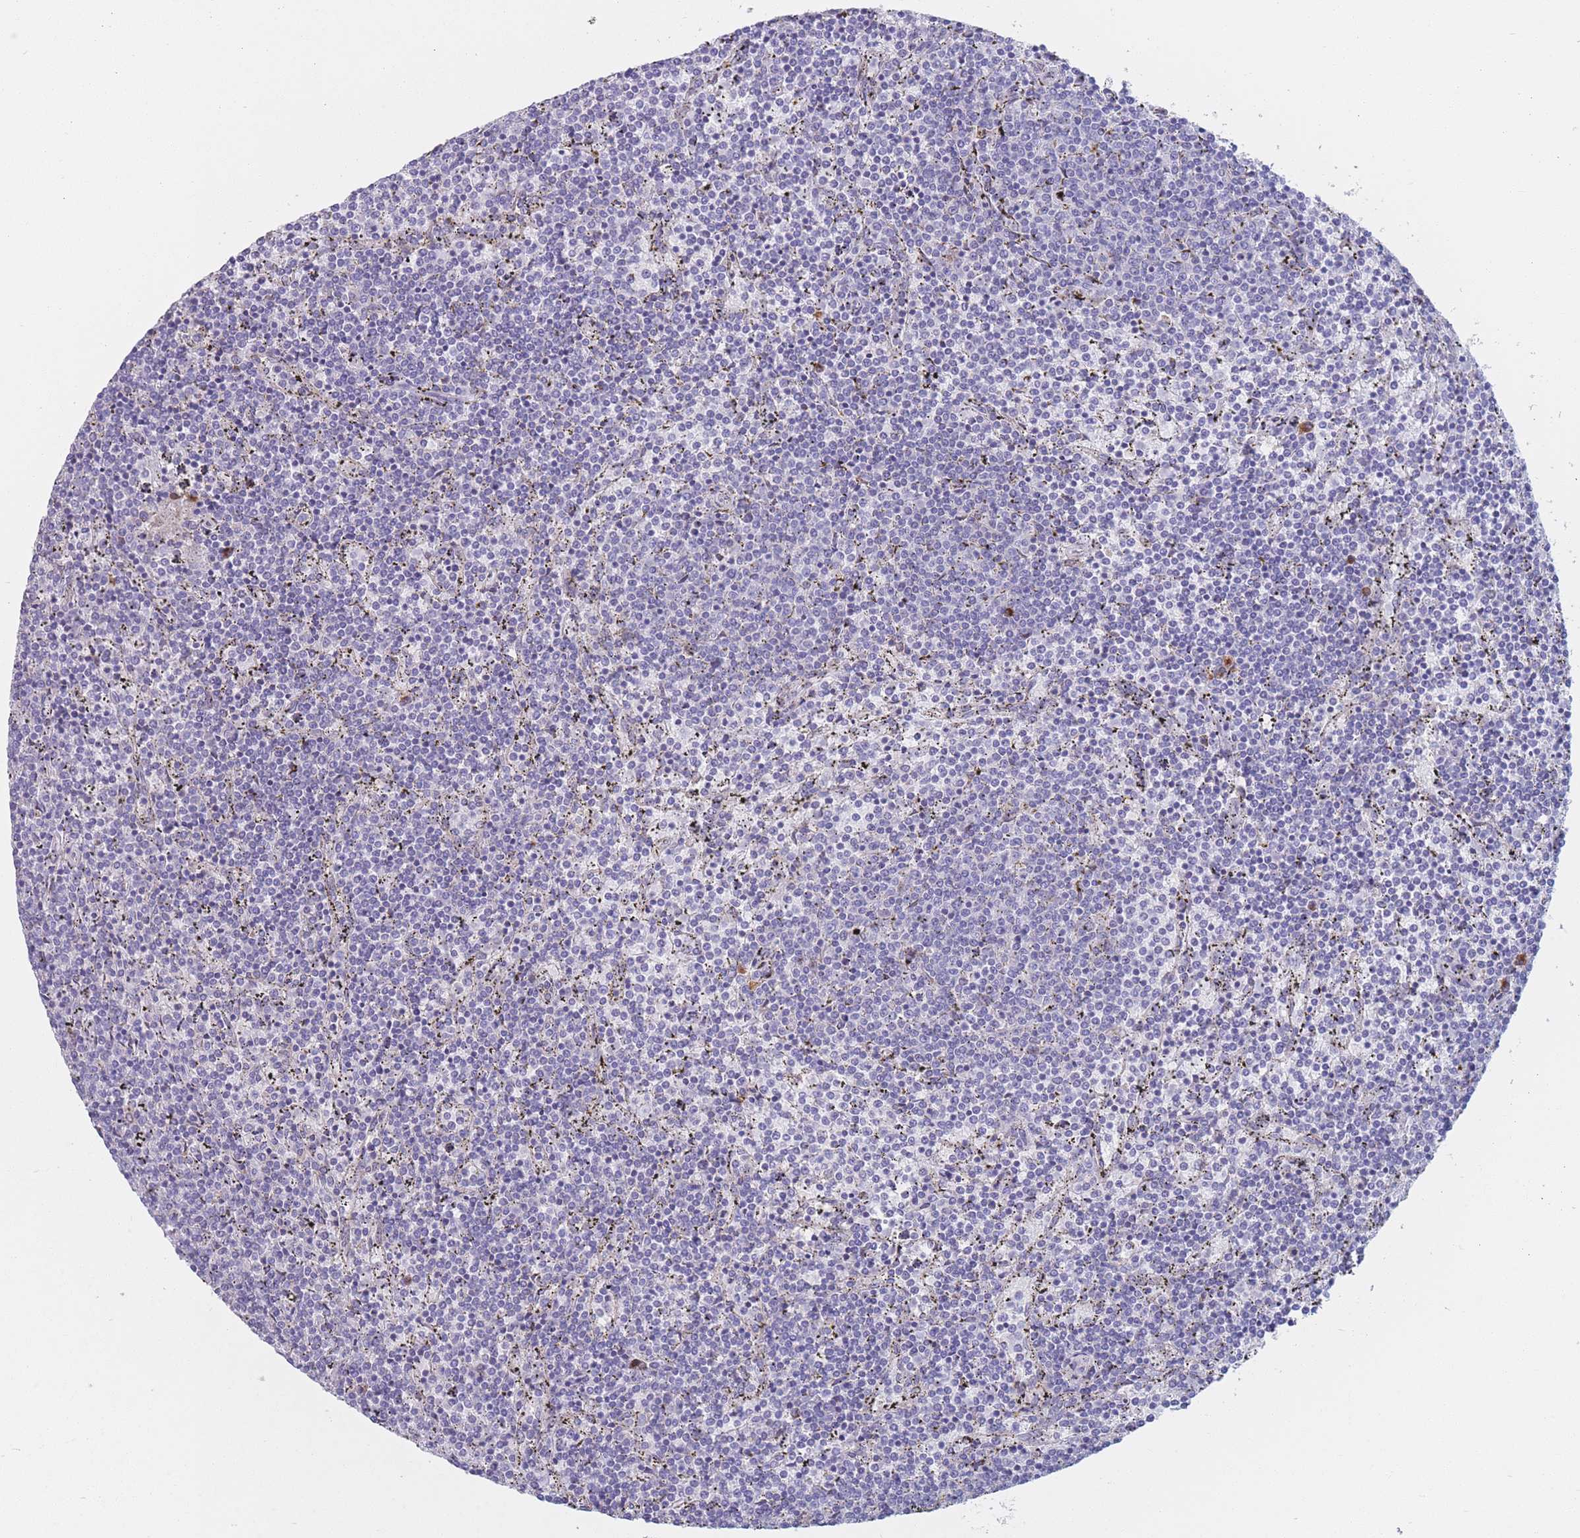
{"staining": {"intensity": "negative", "quantity": "none", "location": "none"}, "tissue": "lymphoma", "cell_type": "Tumor cells", "image_type": "cancer", "snomed": [{"axis": "morphology", "description": "Malignant lymphoma, non-Hodgkin's type, Low grade"}, {"axis": "topography", "description": "Spleen"}], "caption": "Tumor cells show no significant positivity in malignant lymphoma, non-Hodgkin's type (low-grade).", "gene": "MRPL30", "patient": {"sex": "female", "age": 50}}